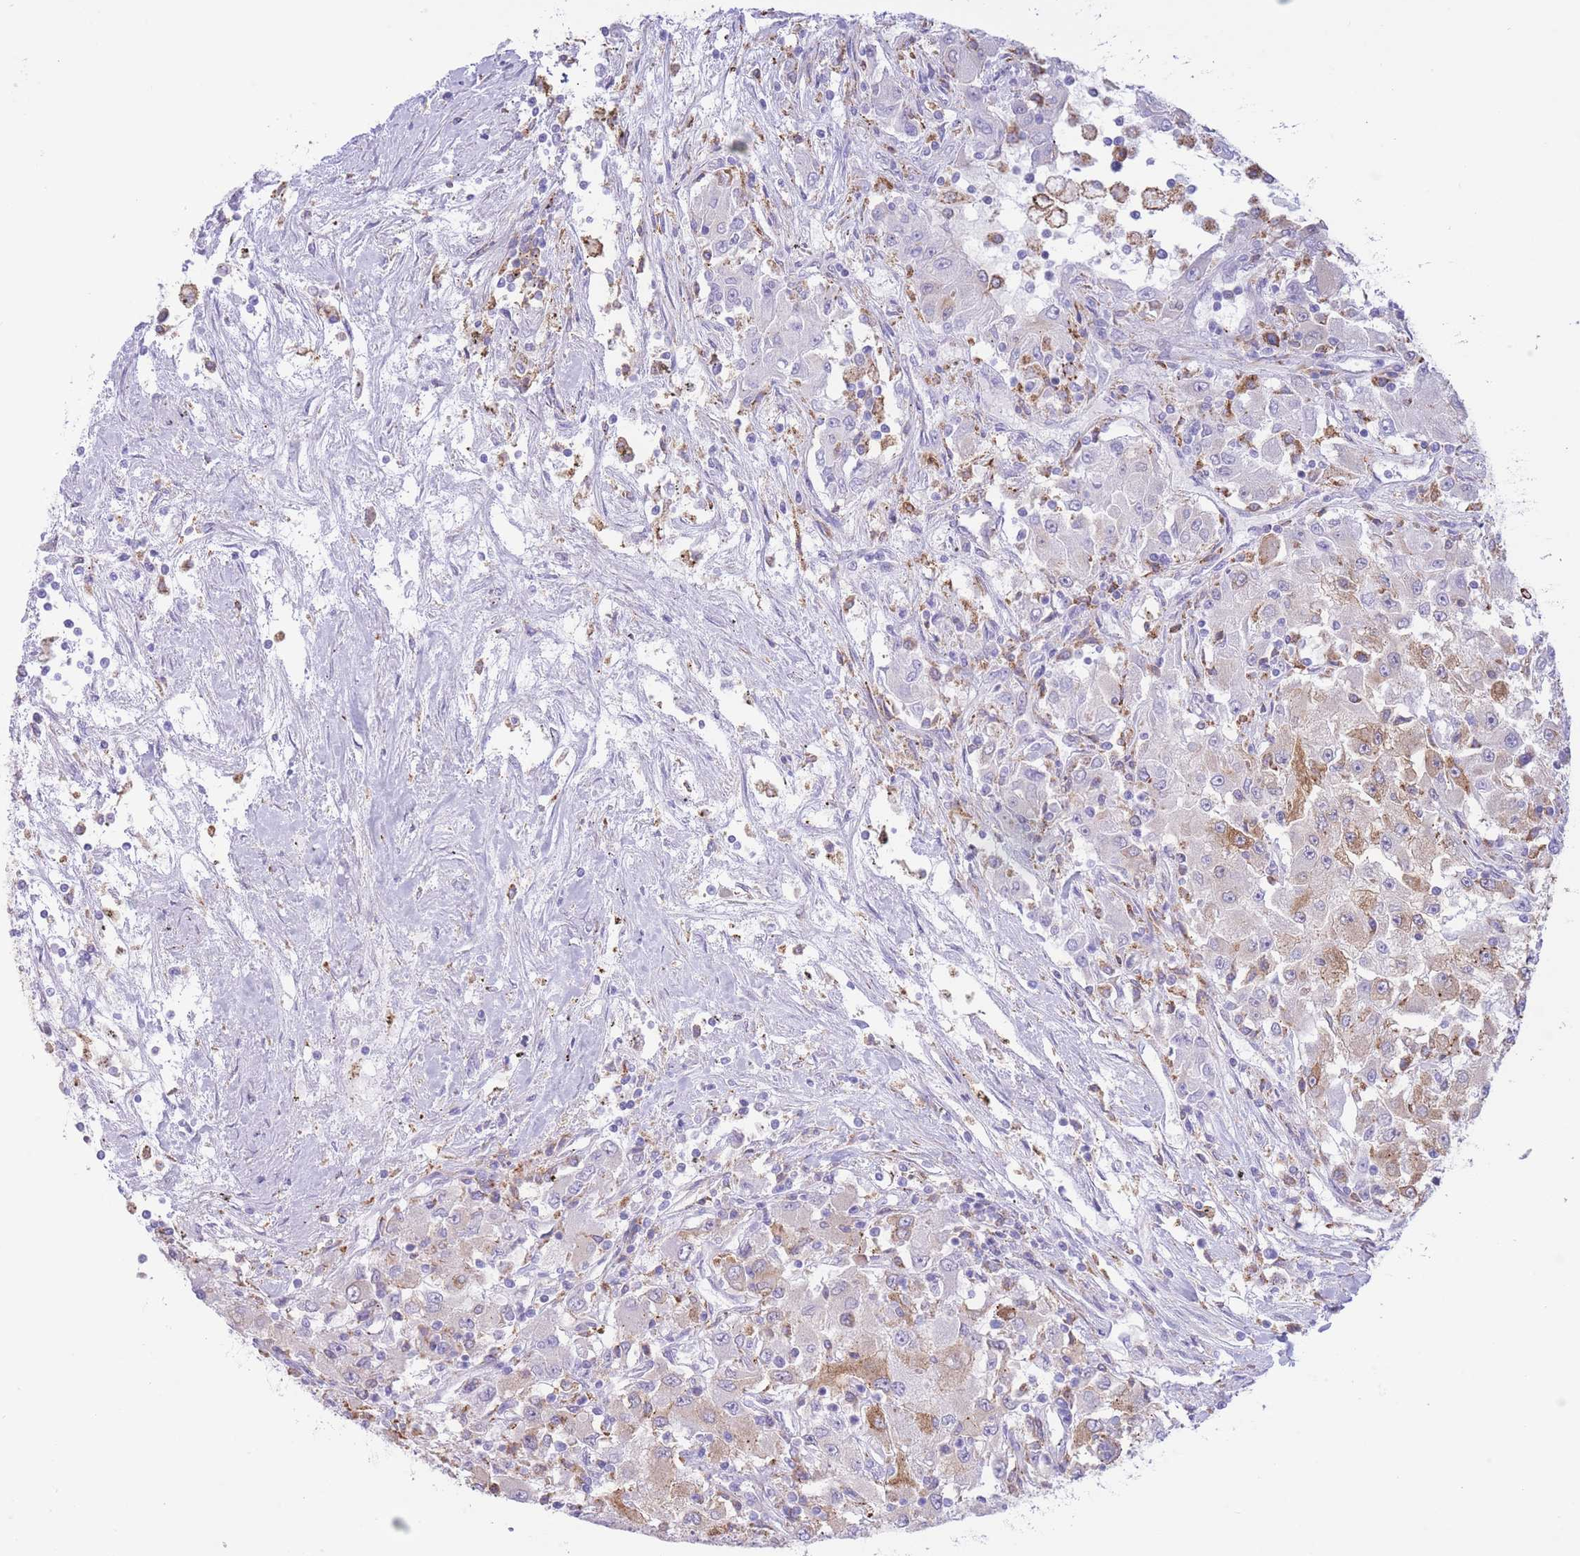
{"staining": {"intensity": "moderate", "quantity": "25%-75%", "location": "cytoplasmic/membranous"}, "tissue": "renal cancer", "cell_type": "Tumor cells", "image_type": "cancer", "snomed": [{"axis": "morphology", "description": "Adenocarcinoma, NOS"}, {"axis": "topography", "description": "Kidney"}], "caption": "The photomicrograph shows immunohistochemical staining of renal cancer (adenocarcinoma). There is moderate cytoplasmic/membranous positivity is present in about 25%-75% of tumor cells.", "gene": "MYDGF", "patient": {"sex": "female", "age": 67}}